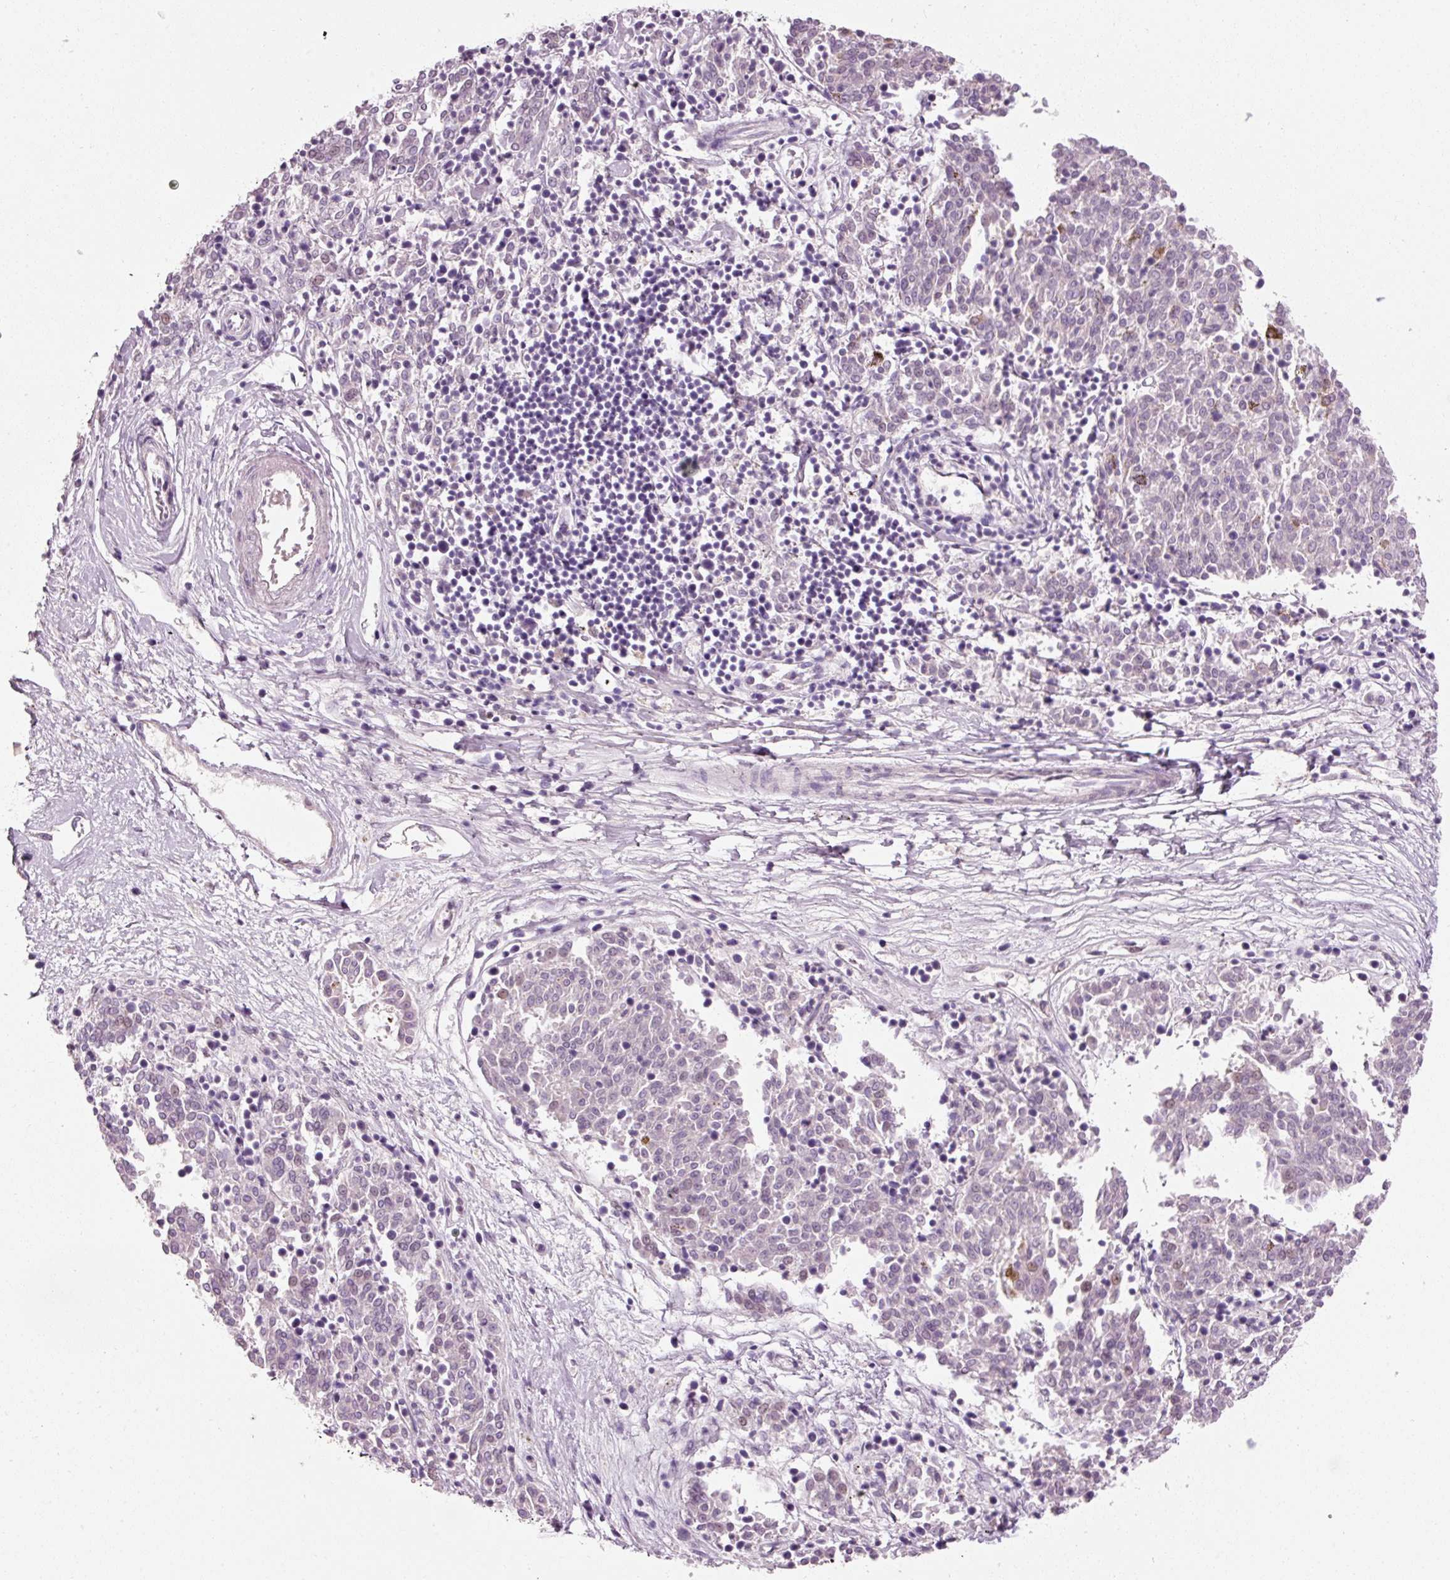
{"staining": {"intensity": "negative", "quantity": "none", "location": "none"}, "tissue": "melanoma", "cell_type": "Tumor cells", "image_type": "cancer", "snomed": [{"axis": "morphology", "description": "Malignant melanoma, NOS"}, {"axis": "topography", "description": "Skin"}], "caption": "DAB (3,3'-diaminobenzidine) immunohistochemical staining of human melanoma reveals no significant expression in tumor cells. (Brightfield microscopy of DAB immunohistochemistry at high magnification).", "gene": "MUC5AC", "patient": {"sex": "female", "age": 72}}